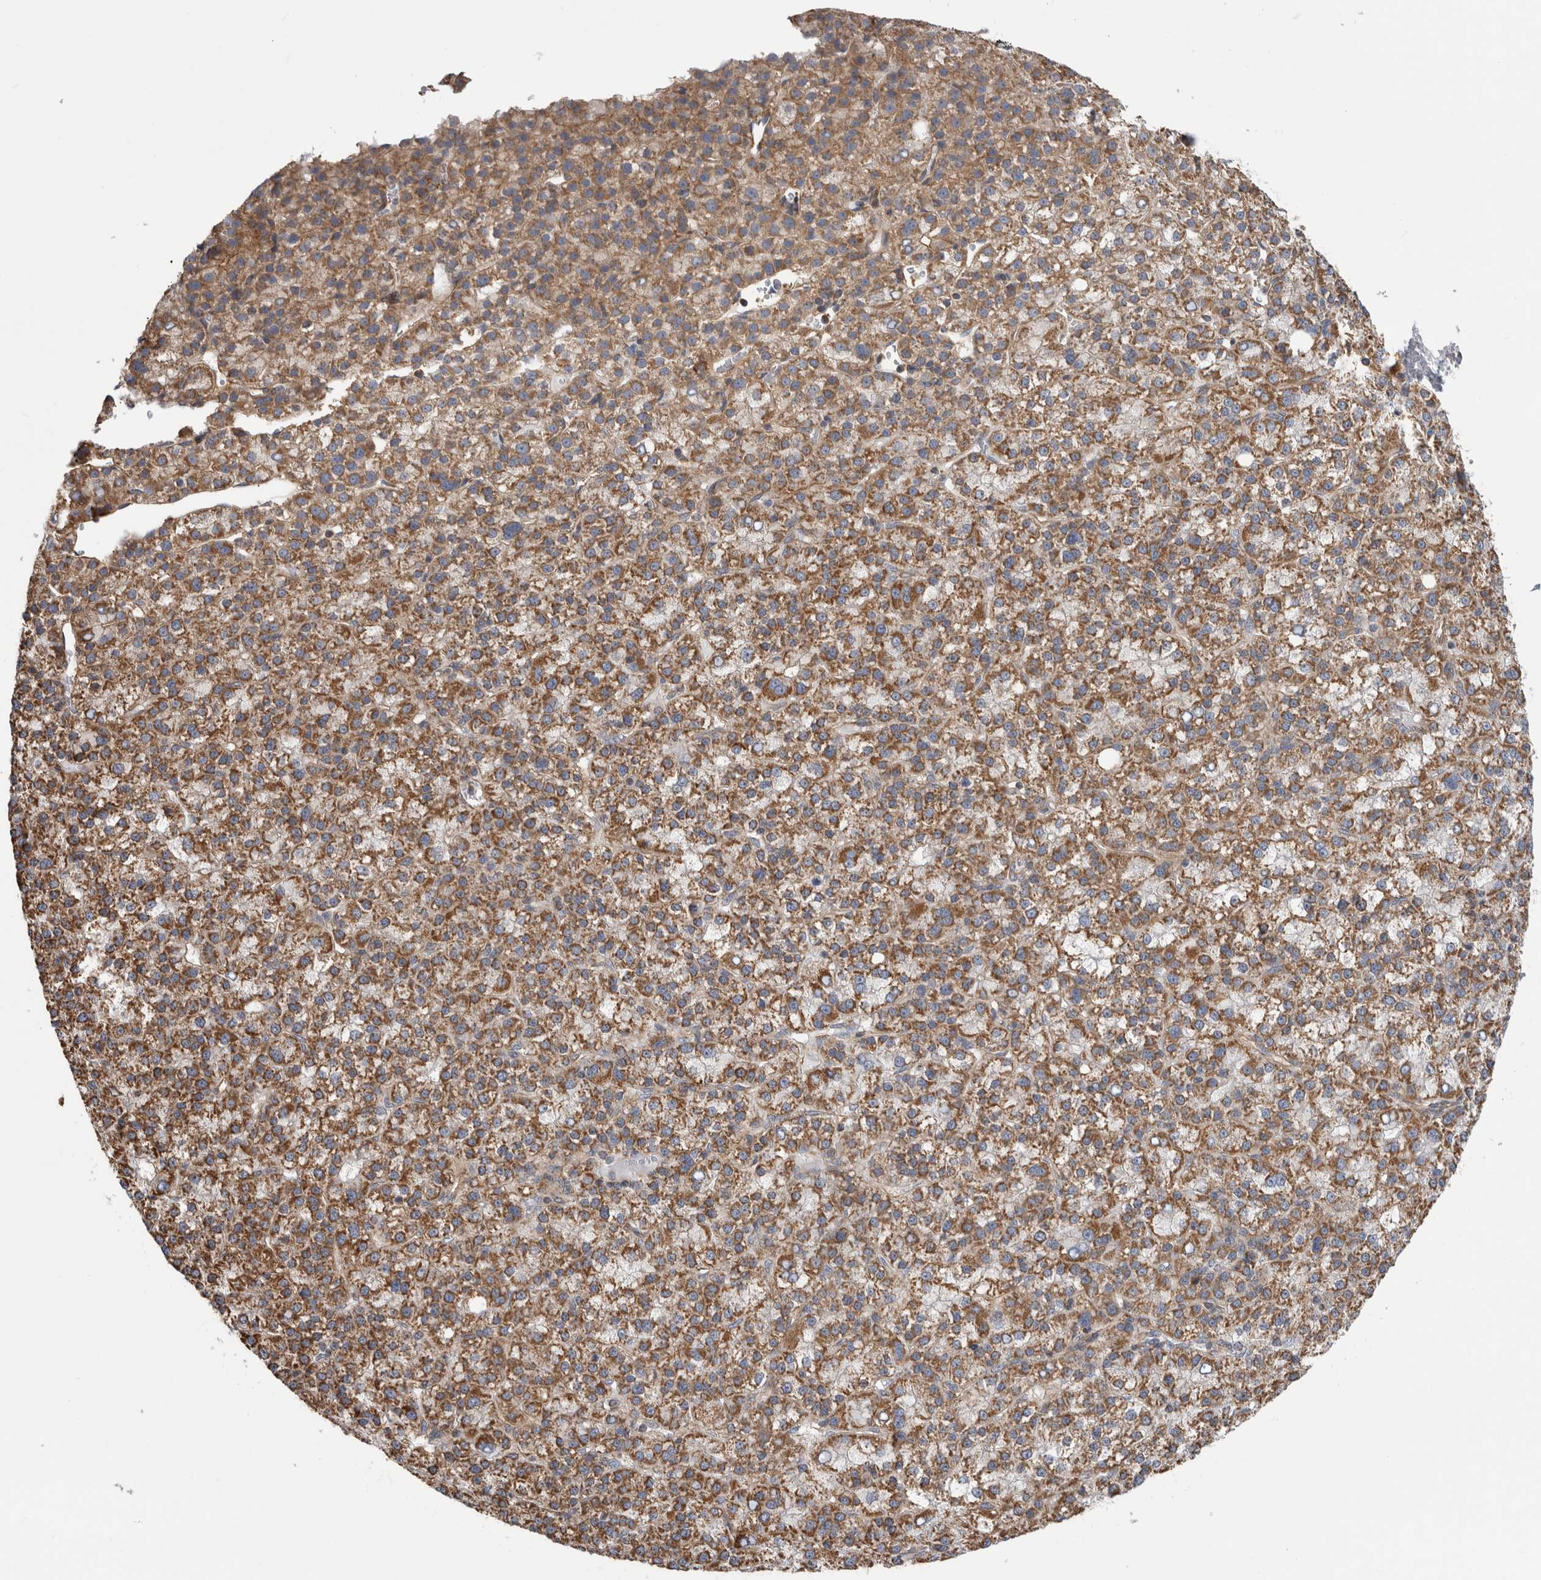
{"staining": {"intensity": "moderate", "quantity": ">75%", "location": "cytoplasmic/membranous"}, "tissue": "liver cancer", "cell_type": "Tumor cells", "image_type": "cancer", "snomed": [{"axis": "morphology", "description": "Carcinoma, Hepatocellular, NOS"}, {"axis": "topography", "description": "Liver"}], "caption": "Human liver hepatocellular carcinoma stained with a brown dye demonstrates moderate cytoplasmic/membranous positive expression in about >75% of tumor cells.", "gene": "SFXN2", "patient": {"sex": "female", "age": 58}}